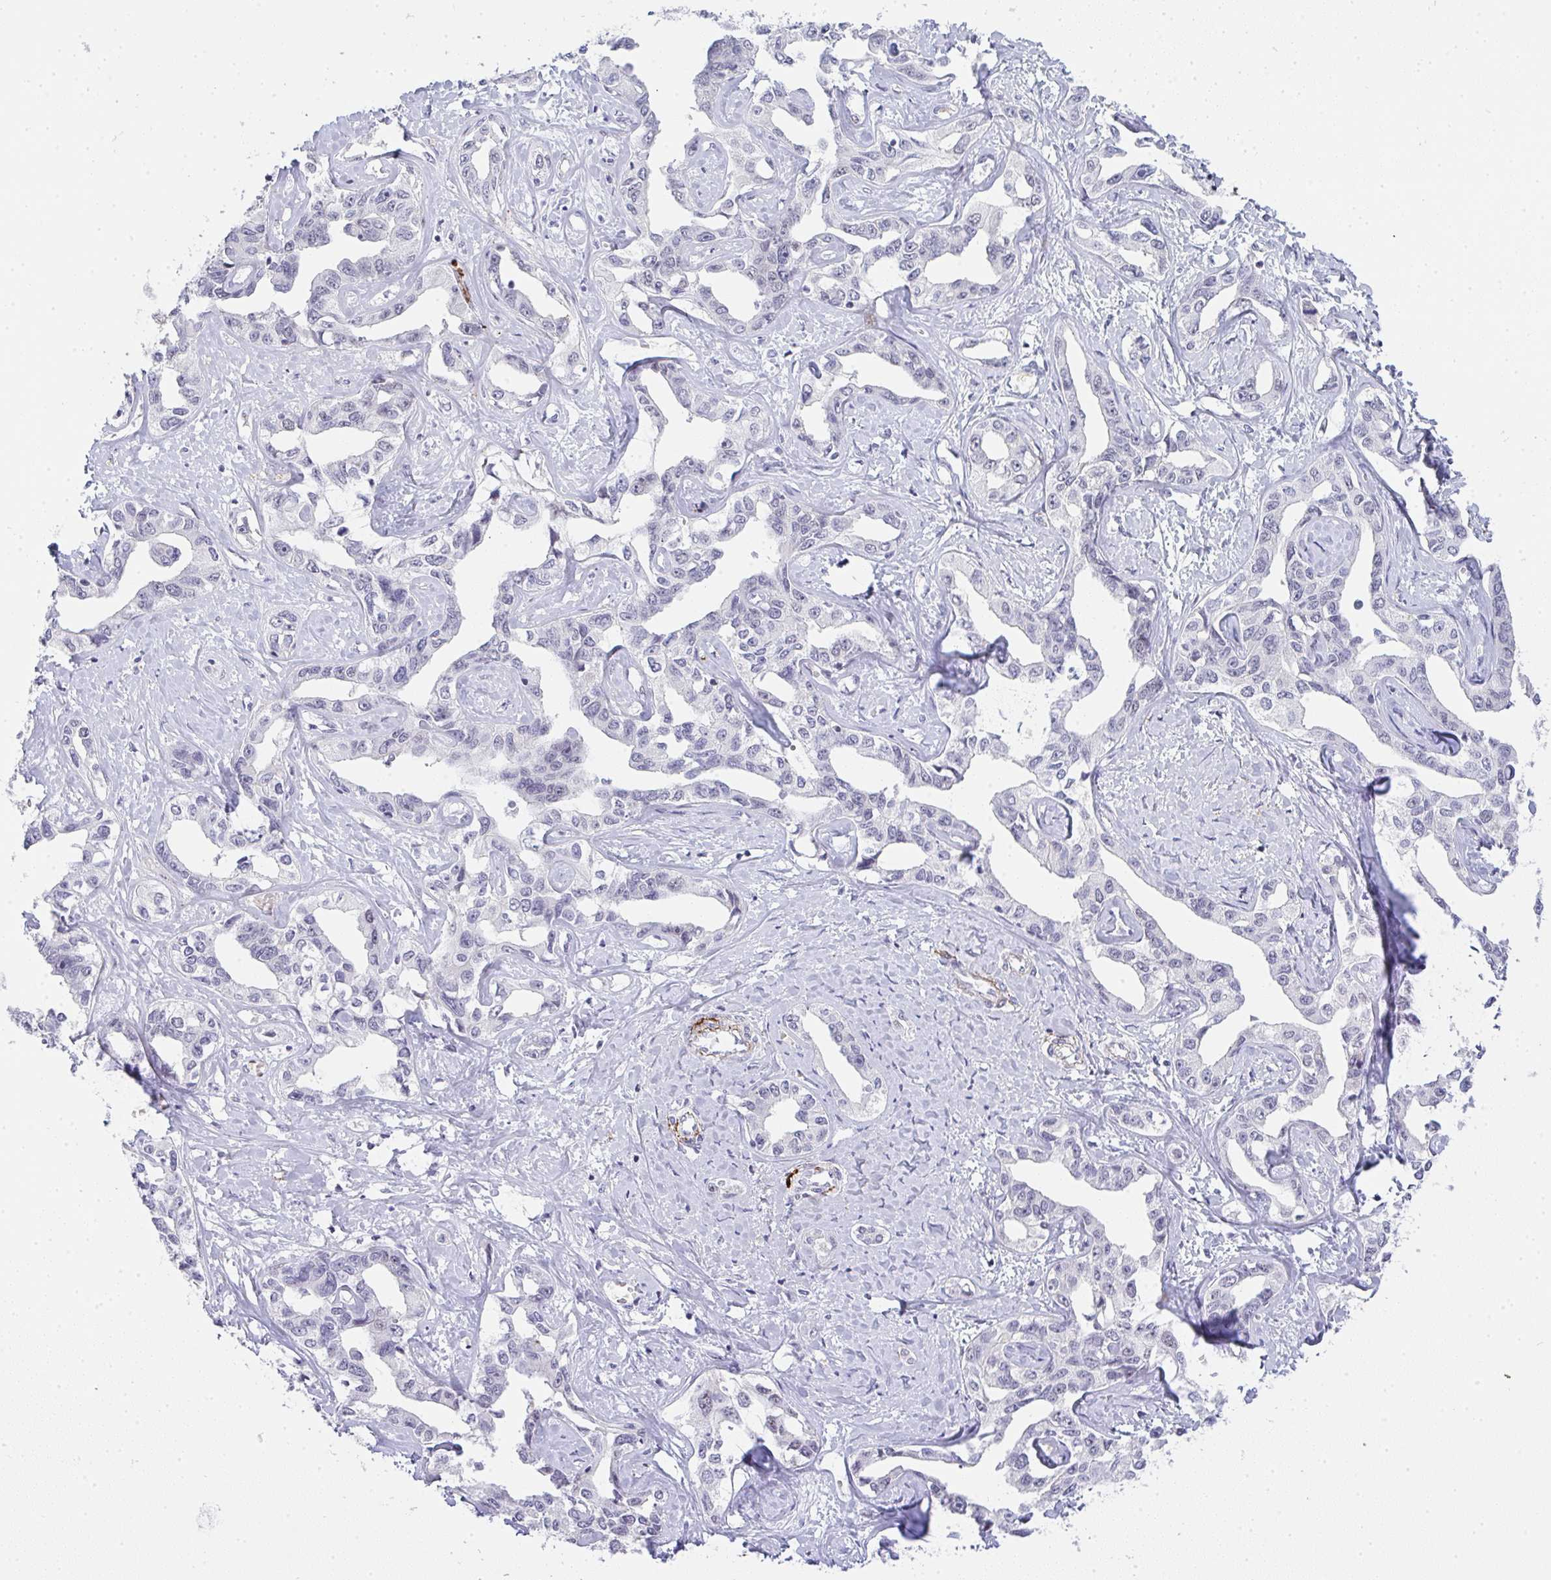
{"staining": {"intensity": "negative", "quantity": "none", "location": "none"}, "tissue": "liver cancer", "cell_type": "Tumor cells", "image_type": "cancer", "snomed": [{"axis": "morphology", "description": "Cholangiocarcinoma"}, {"axis": "topography", "description": "Liver"}], "caption": "There is no significant expression in tumor cells of liver cancer (cholangiocarcinoma).", "gene": "TNMD", "patient": {"sex": "male", "age": 59}}